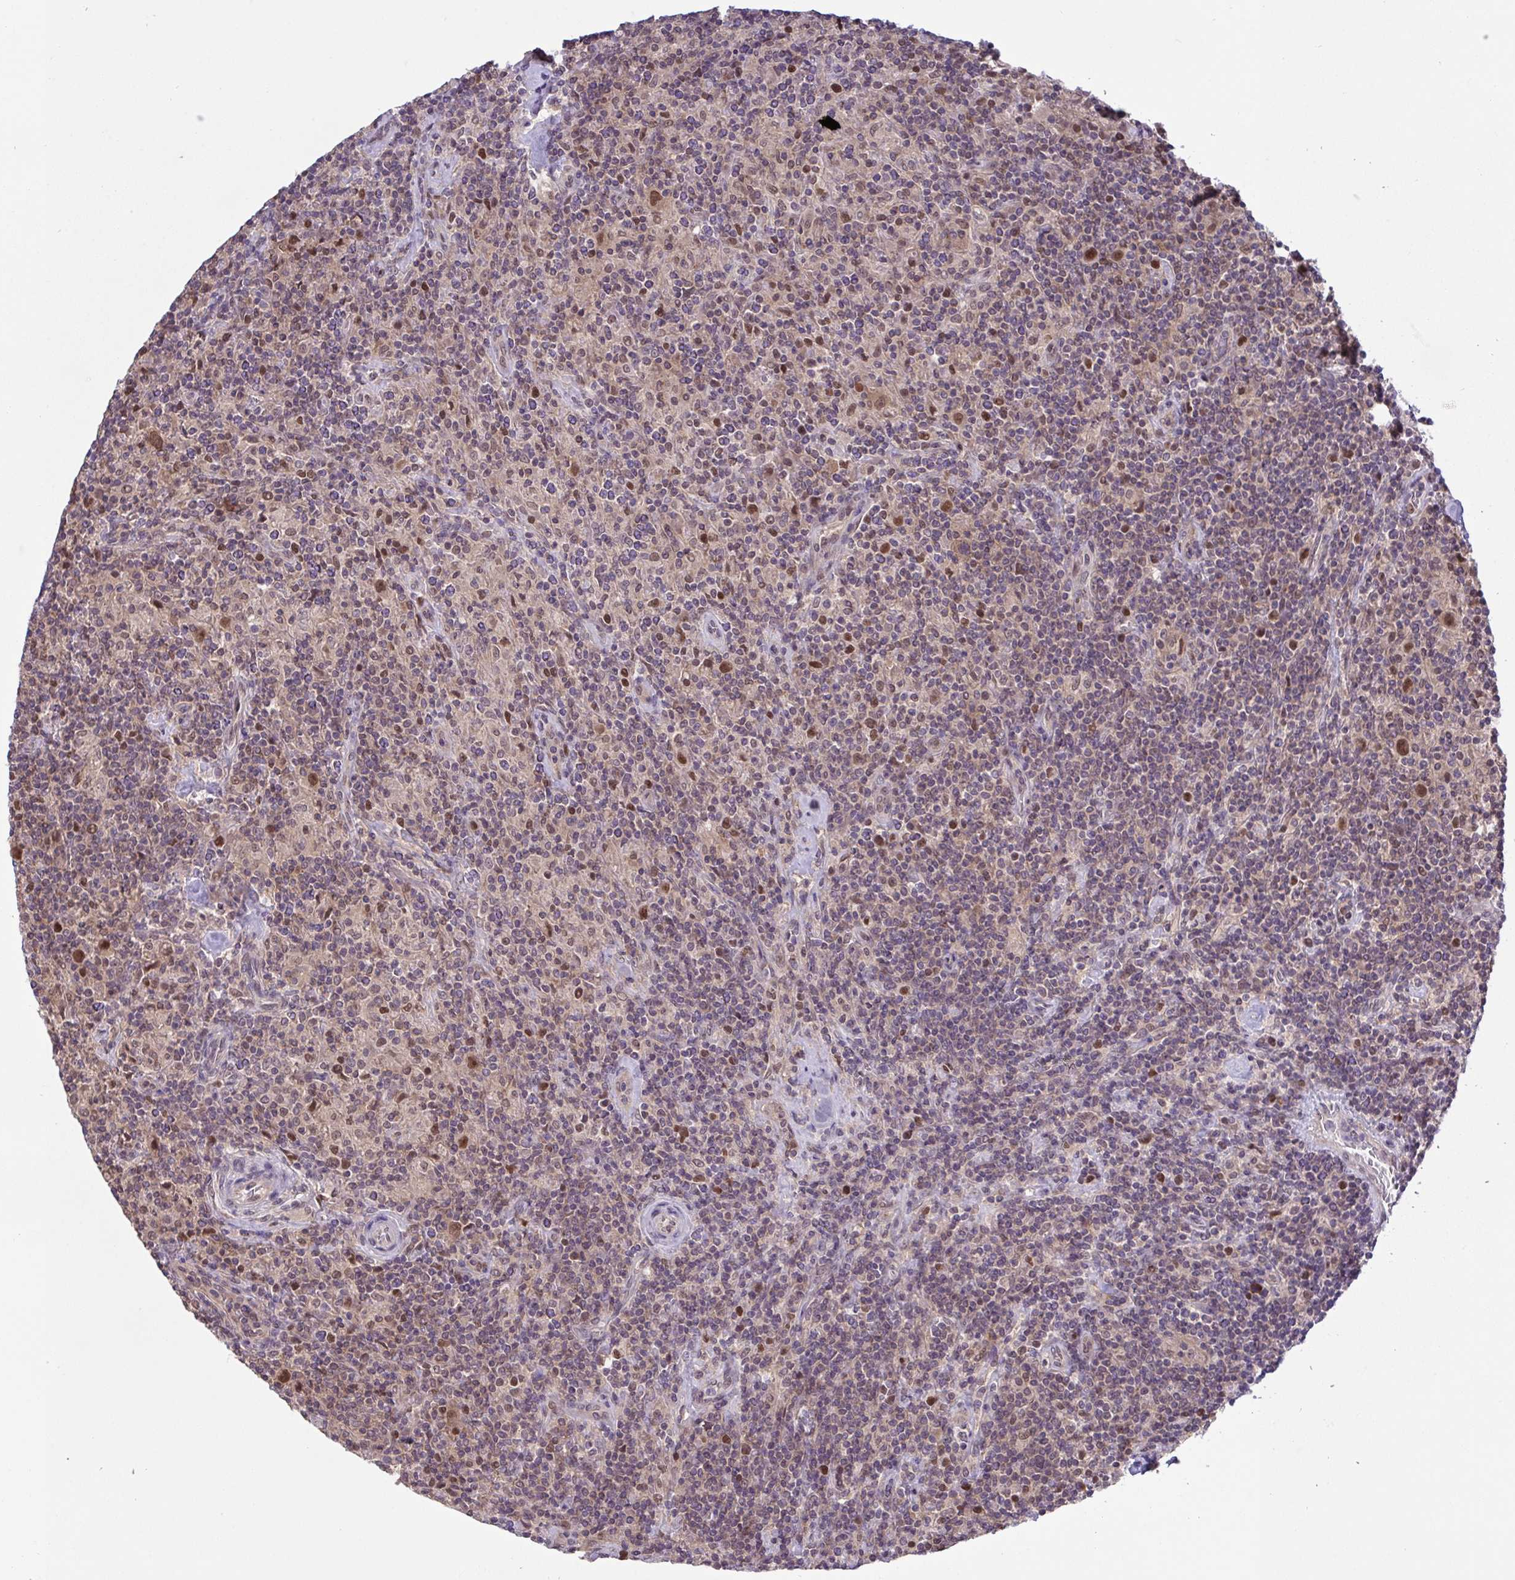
{"staining": {"intensity": "moderate", "quantity": ">75%", "location": "nuclear"}, "tissue": "lymphoma", "cell_type": "Tumor cells", "image_type": "cancer", "snomed": [{"axis": "morphology", "description": "Hodgkin's disease, NOS"}, {"axis": "topography", "description": "Lymph node"}], "caption": "Immunohistochemical staining of human Hodgkin's disease shows moderate nuclear protein expression in about >75% of tumor cells.", "gene": "ZNF444", "patient": {"sex": "male", "age": 70}}